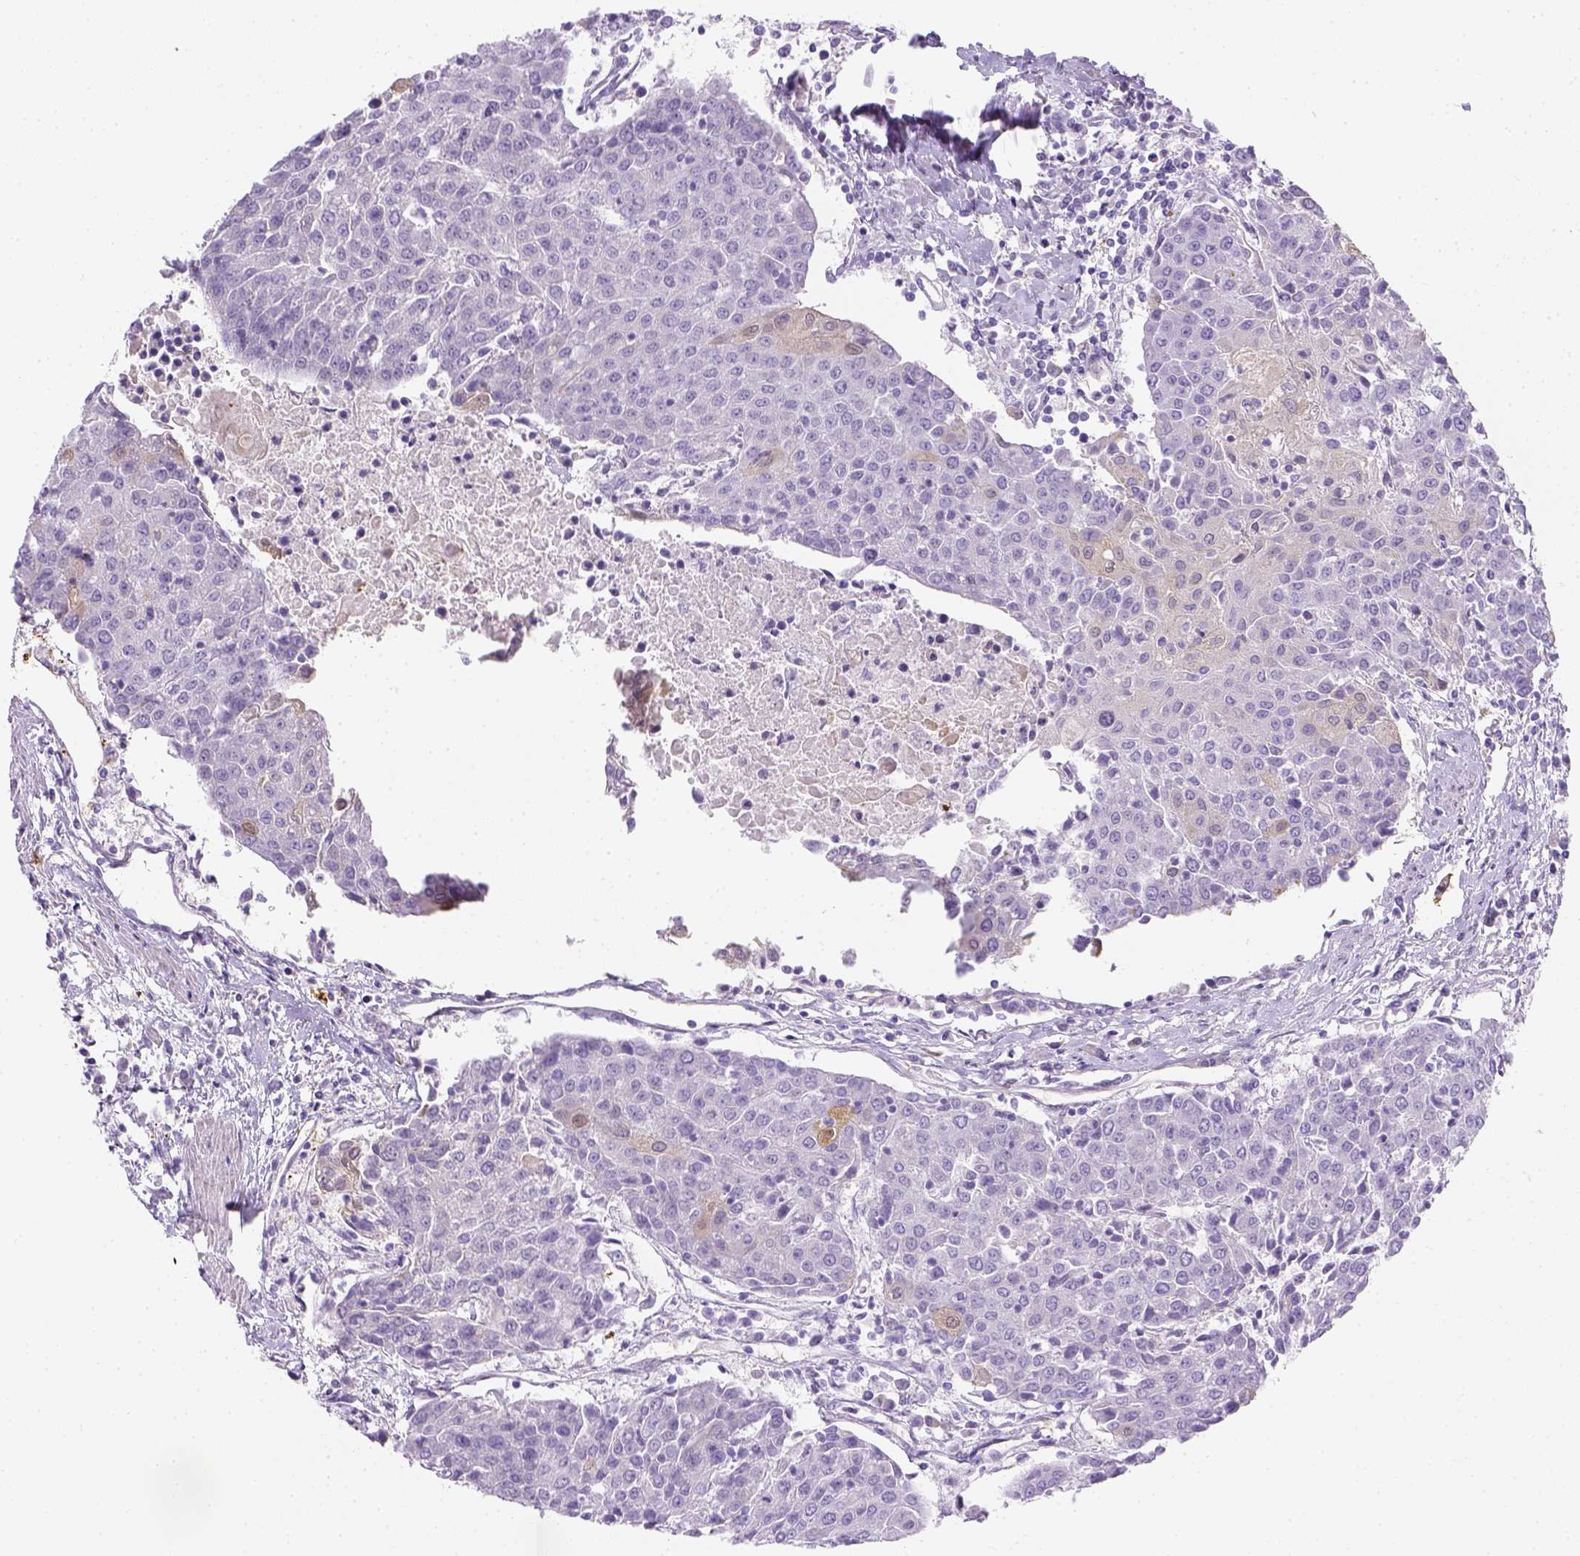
{"staining": {"intensity": "negative", "quantity": "none", "location": "none"}, "tissue": "urothelial cancer", "cell_type": "Tumor cells", "image_type": "cancer", "snomed": [{"axis": "morphology", "description": "Urothelial carcinoma, High grade"}, {"axis": "topography", "description": "Urinary bladder"}], "caption": "This is a image of immunohistochemistry staining of high-grade urothelial carcinoma, which shows no staining in tumor cells.", "gene": "CACNB1", "patient": {"sex": "female", "age": 85}}